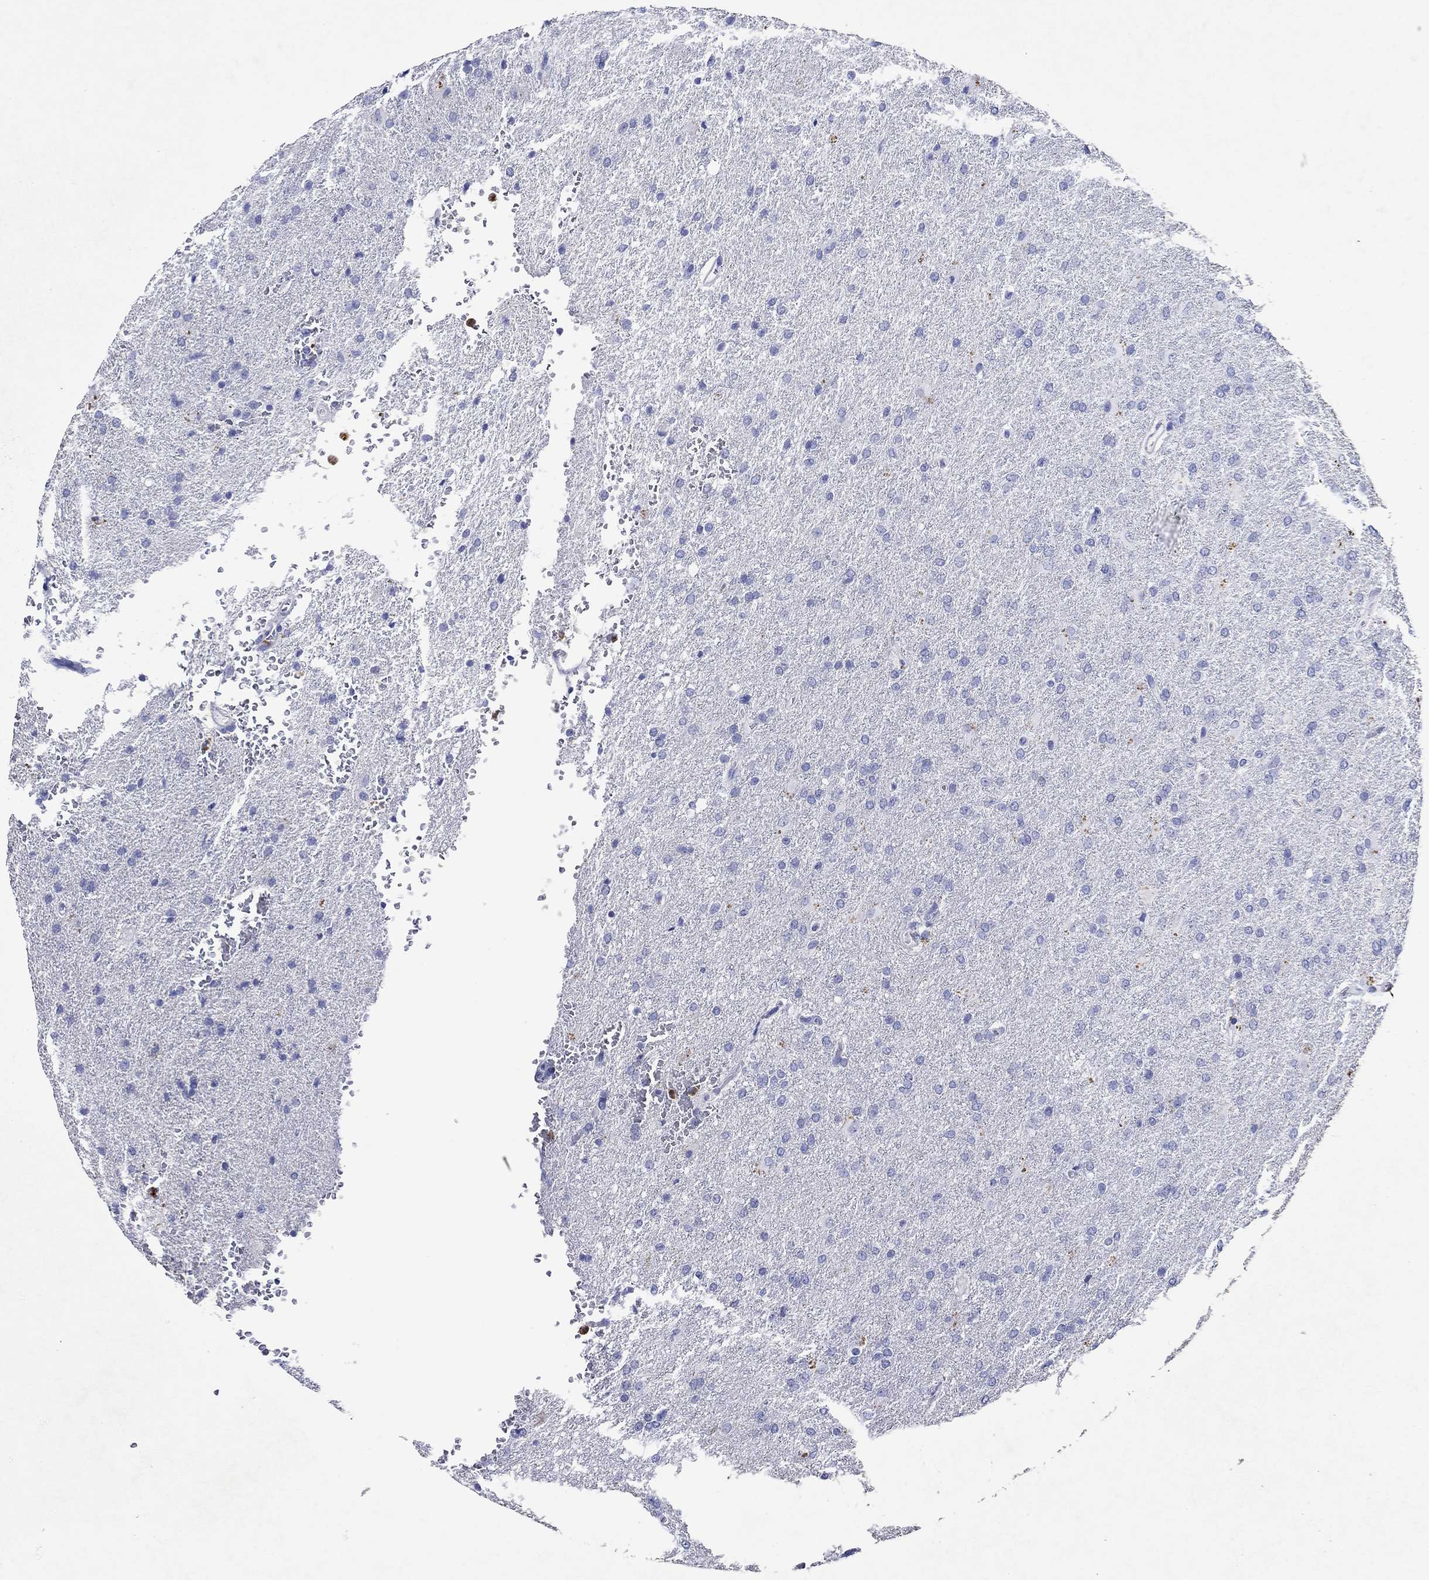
{"staining": {"intensity": "negative", "quantity": "none", "location": "none"}, "tissue": "glioma", "cell_type": "Tumor cells", "image_type": "cancer", "snomed": [{"axis": "morphology", "description": "Glioma, malignant, High grade"}, {"axis": "topography", "description": "Brain"}], "caption": "Immunohistochemistry (IHC) of human malignant glioma (high-grade) demonstrates no staining in tumor cells. The staining is performed using DAB (3,3'-diaminobenzidine) brown chromogen with nuclei counter-stained in using hematoxylin.", "gene": "EPX", "patient": {"sex": "male", "age": 68}}